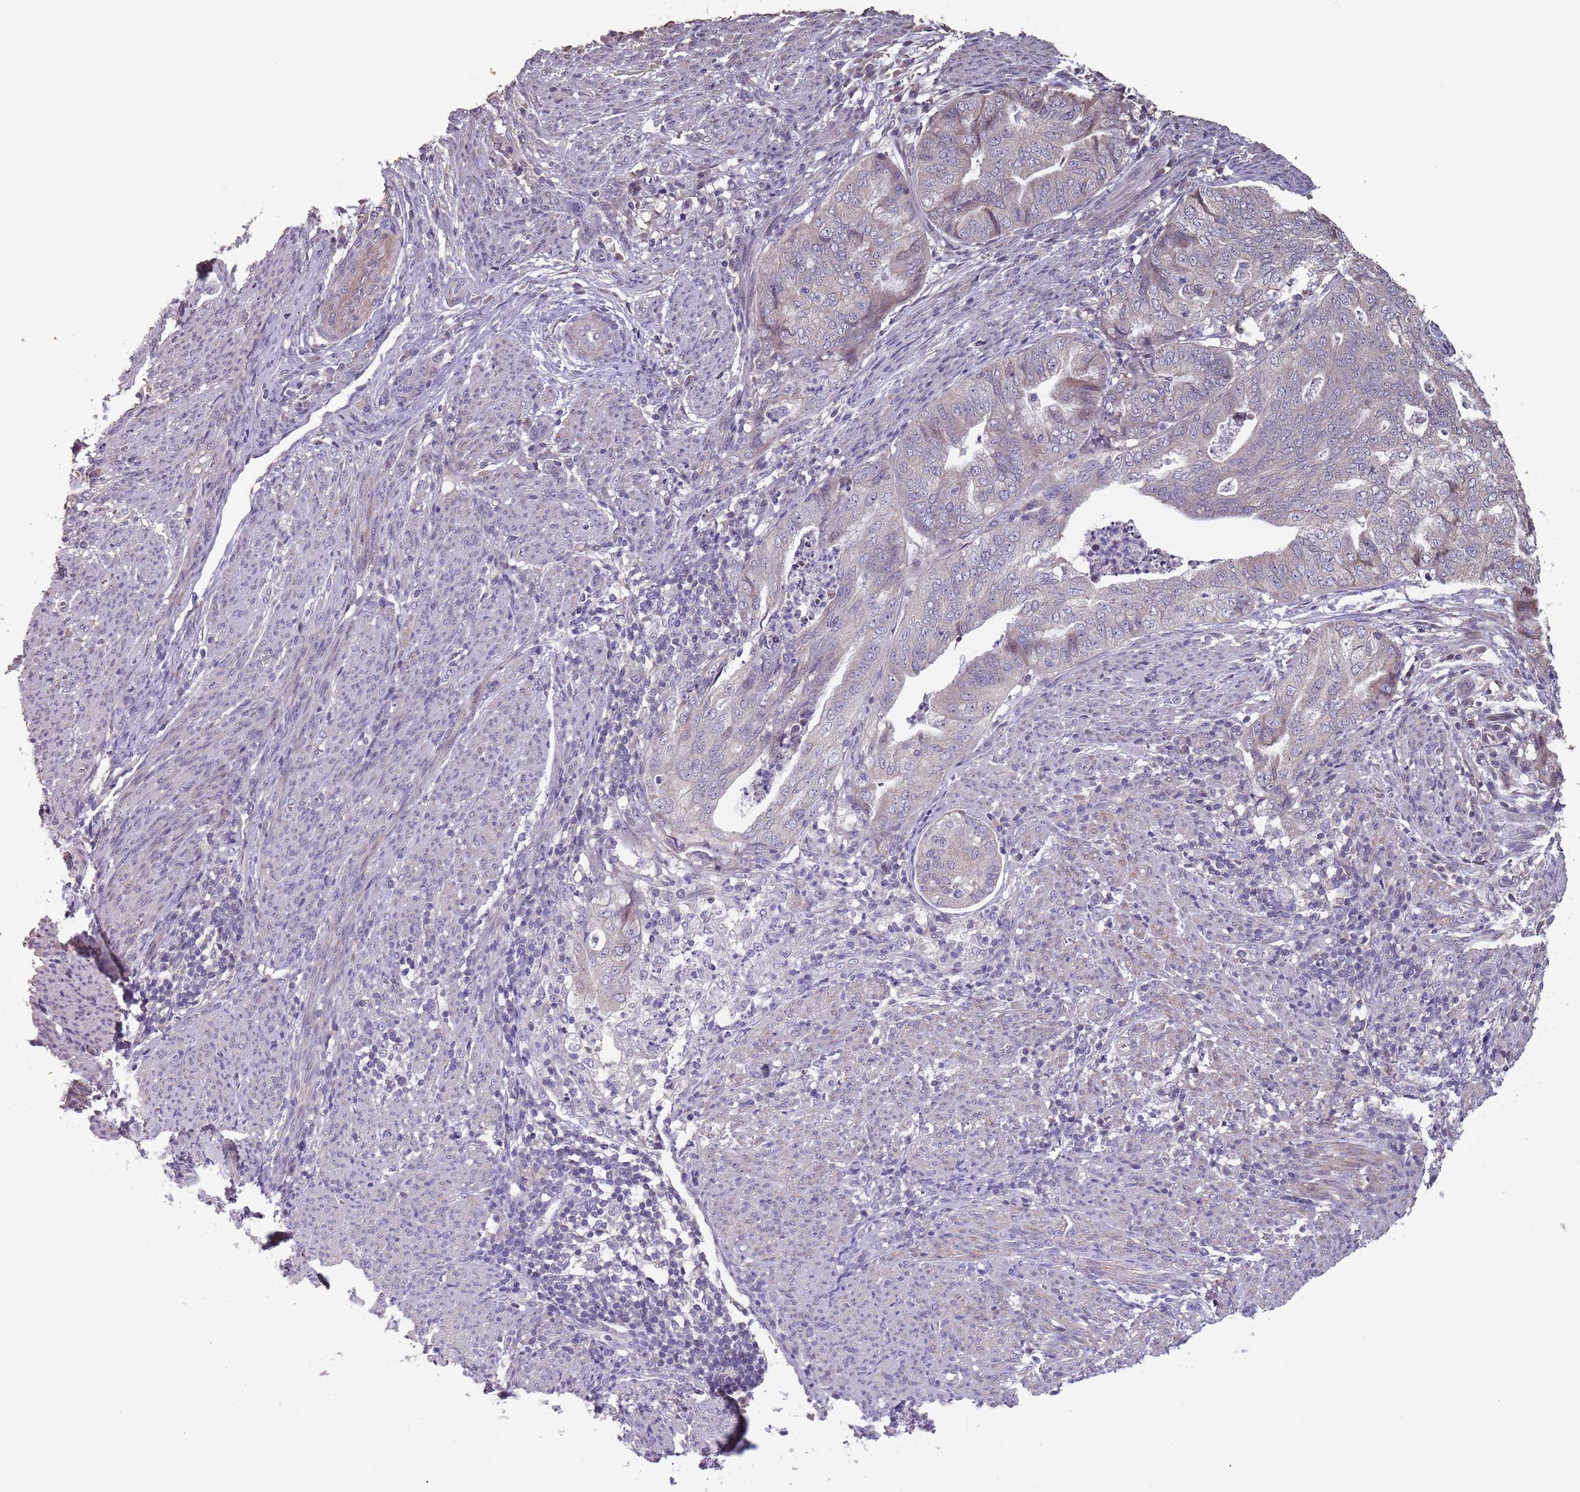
{"staining": {"intensity": "negative", "quantity": "none", "location": "none"}, "tissue": "endometrial cancer", "cell_type": "Tumor cells", "image_type": "cancer", "snomed": [{"axis": "morphology", "description": "Adenocarcinoma, NOS"}, {"axis": "topography", "description": "Endometrium"}], "caption": "Immunohistochemistry image of neoplastic tissue: human adenocarcinoma (endometrial) stained with DAB (3,3'-diaminobenzidine) displays no significant protein positivity in tumor cells.", "gene": "MBD3L1", "patient": {"sex": "female", "age": 79}}